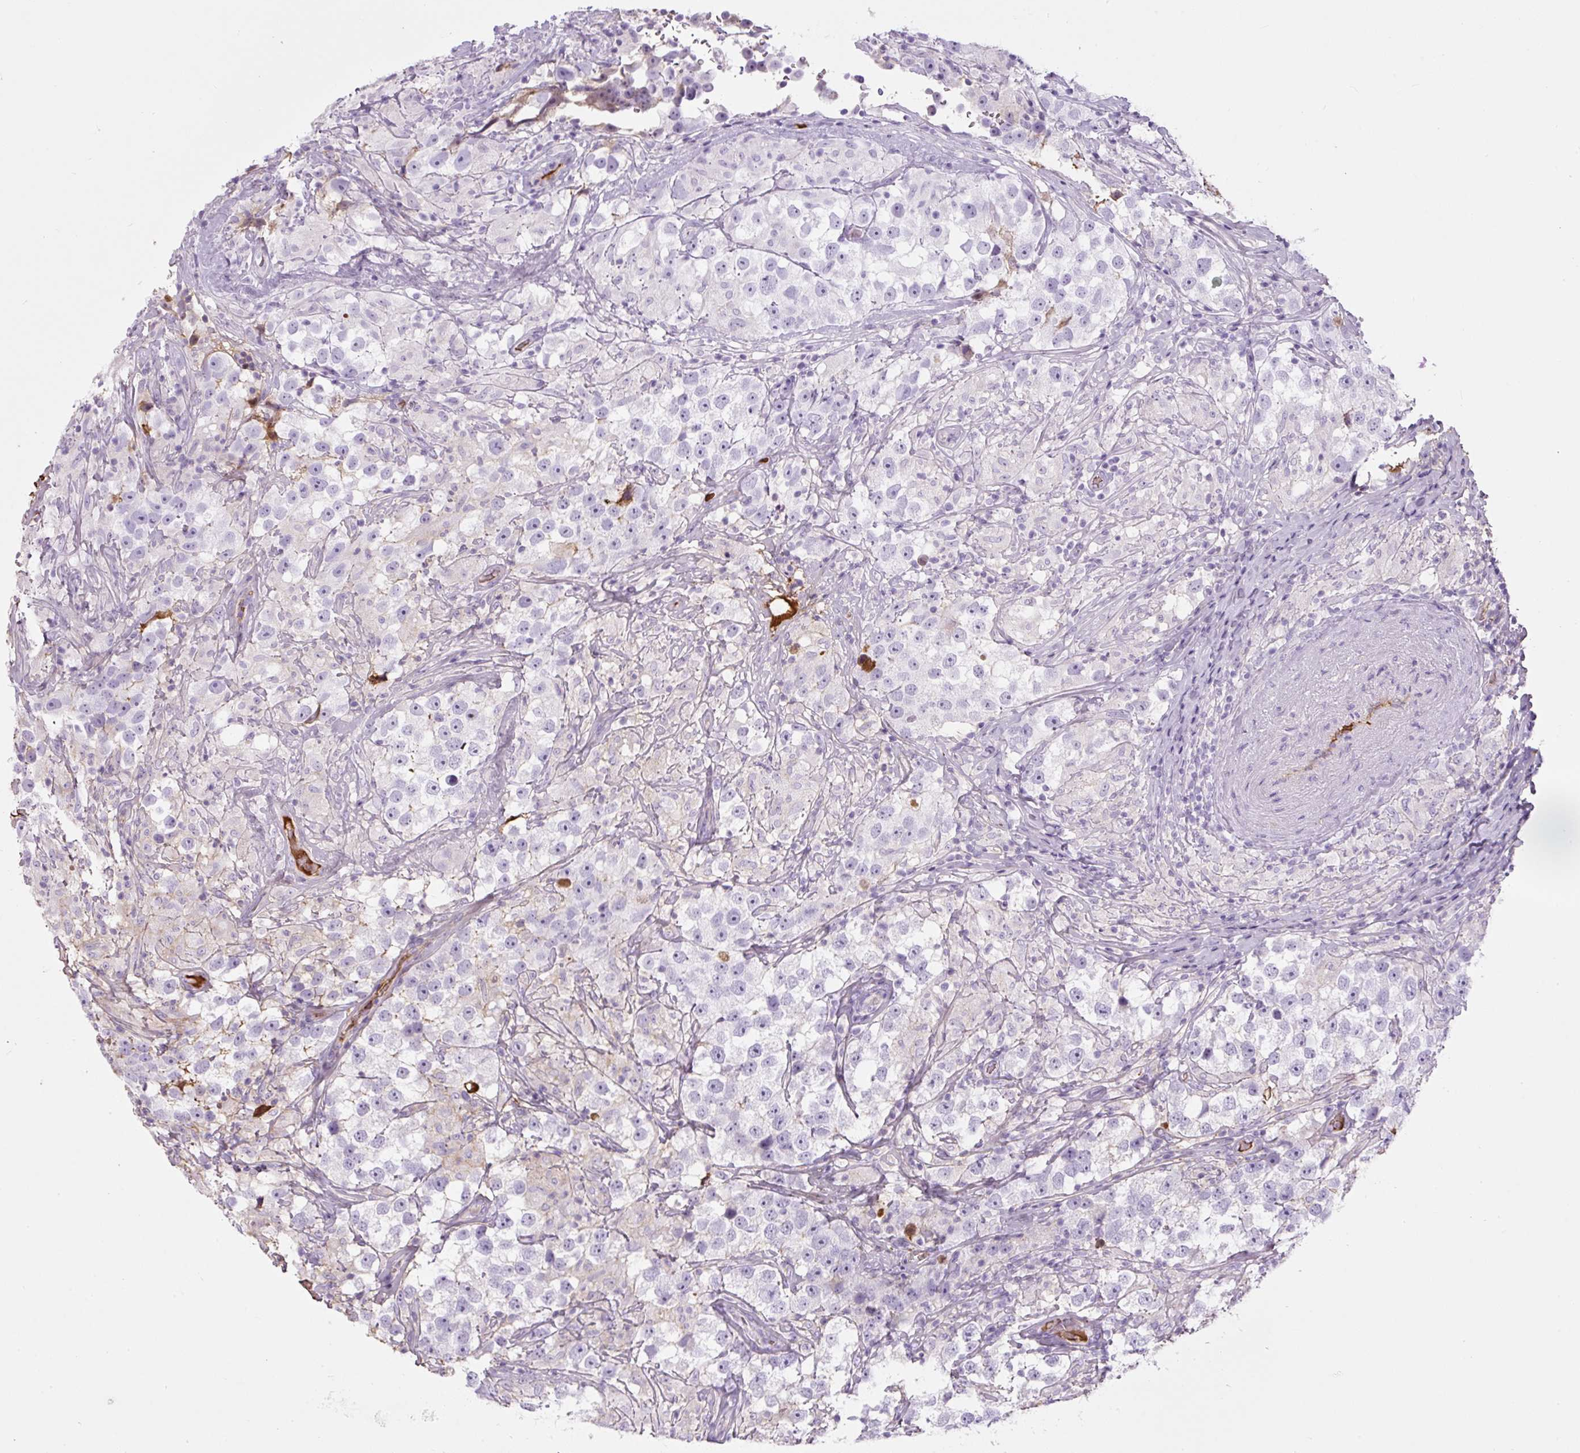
{"staining": {"intensity": "negative", "quantity": "none", "location": "none"}, "tissue": "testis cancer", "cell_type": "Tumor cells", "image_type": "cancer", "snomed": [{"axis": "morphology", "description": "Seminoma, NOS"}, {"axis": "topography", "description": "Testis"}], "caption": "High power microscopy histopathology image of an immunohistochemistry photomicrograph of testis seminoma, revealing no significant positivity in tumor cells.", "gene": "APOA1", "patient": {"sex": "male", "age": 46}}